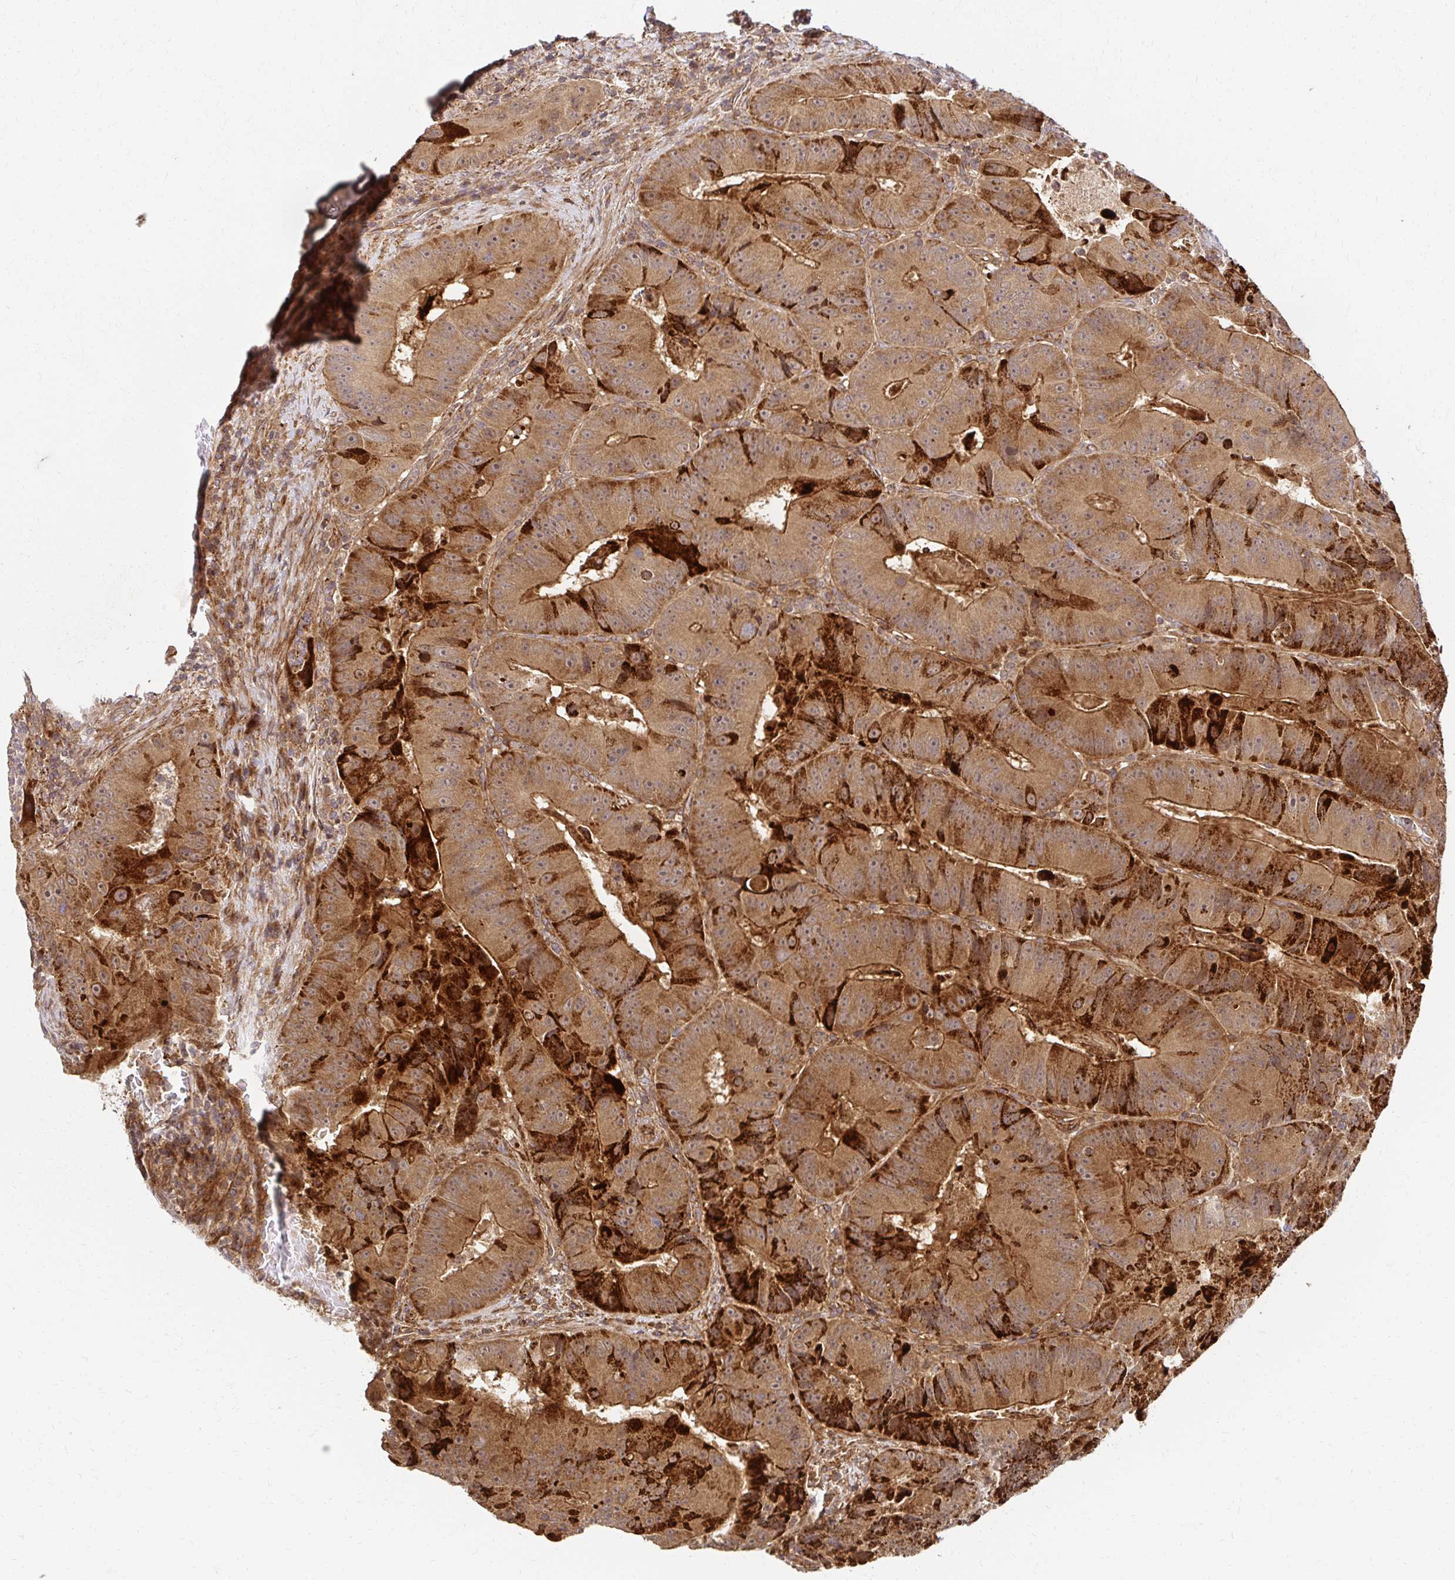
{"staining": {"intensity": "strong", "quantity": "<25%", "location": "cytoplasmic/membranous"}, "tissue": "colorectal cancer", "cell_type": "Tumor cells", "image_type": "cancer", "snomed": [{"axis": "morphology", "description": "Adenocarcinoma, NOS"}, {"axis": "topography", "description": "Colon"}], "caption": "The histopathology image demonstrates a brown stain indicating the presence of a protein in the cytoplasmic/membranous of tumor cells in adenocarcinoma (colorectal).", "gene": "PSMA4", "patient": {"sex": "female", "age": 86}}